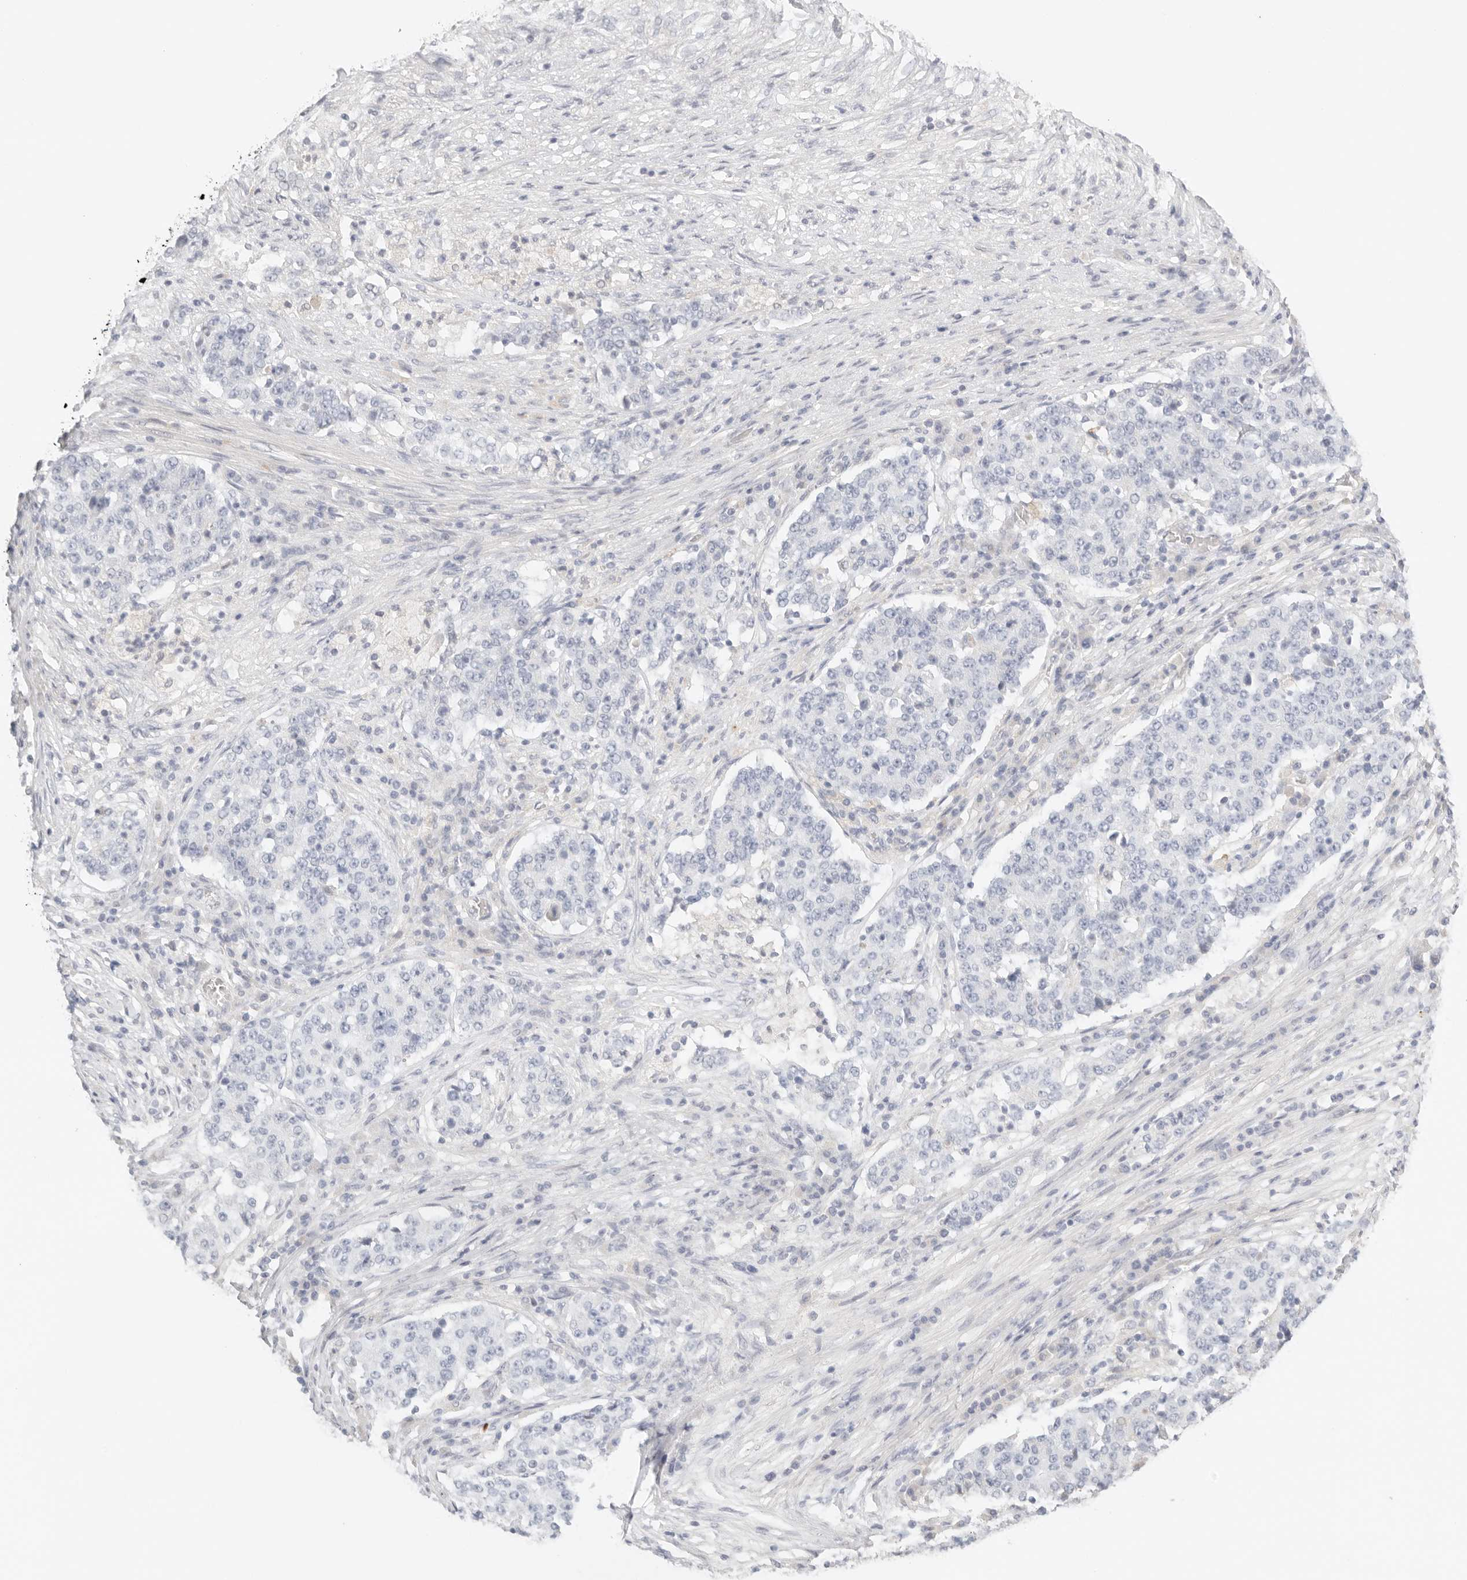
{"staining": {"intensity": "negative", "quantity": "none", "location": "none"}, "tissue": "stomach cancer", "cell_type": "Tumor cells", "image_type": "cancer", "snomed": [{"axis": "morphology", "description": "Adenocarcinoma, NOS"}, {"axis": "topography", "description": "Stomach"}], "caption": "High power microscopy micrograph of an IHC photomicrograph of stomach cancer, revealing no significant expression in tumor cells. (Immunohistochemistry, brightfield microscopy, high magnification).", "gene": "CEP120", "patient": {"sex": "male", "age": 59}}